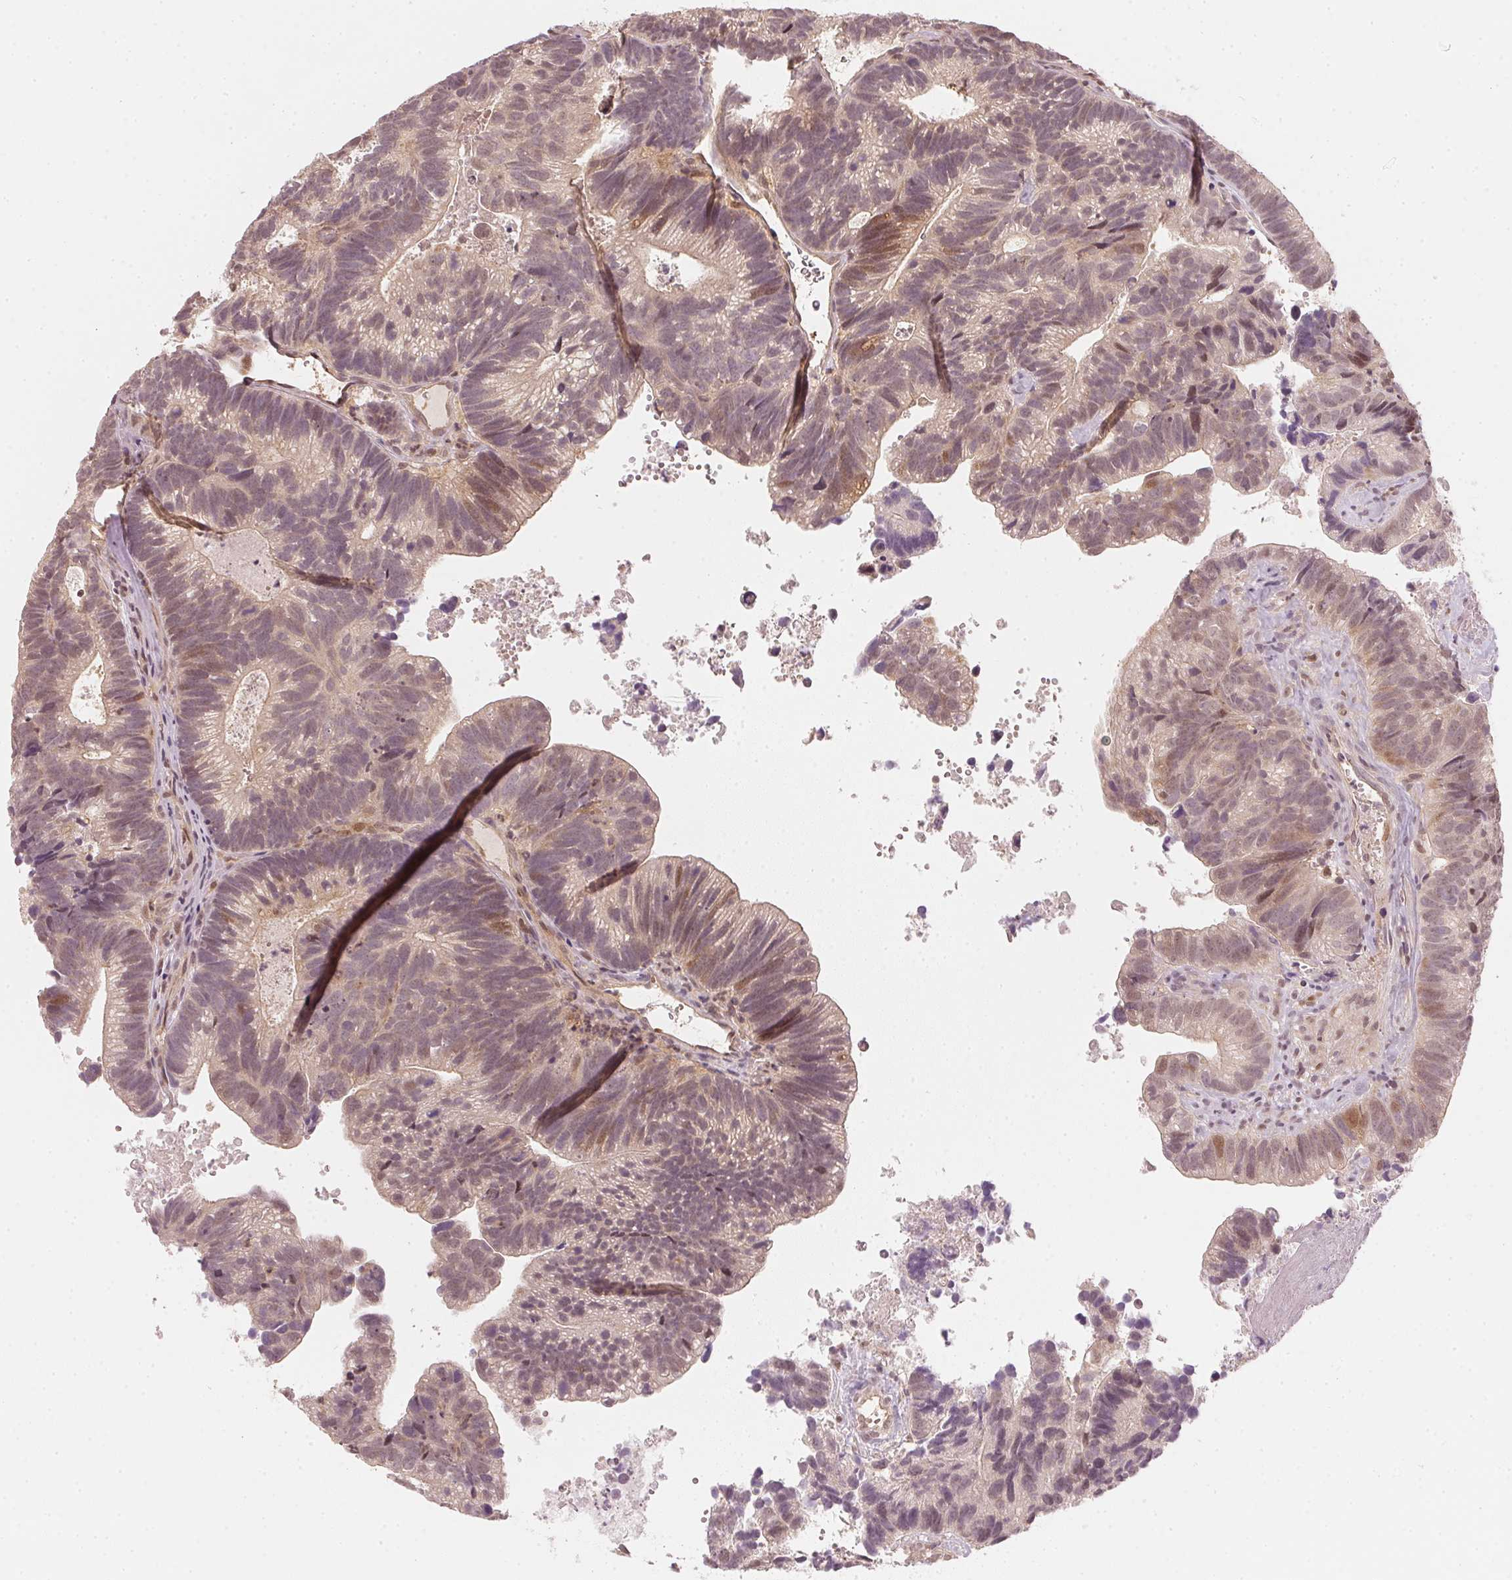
{"staining": {"intensity": "moderate", "quantity": "25%-75%", "location": "cytoplasmic/membranous,nuclear"}, "tissue": "head and neck cancer", "cell_type": "Tumor cells", "image_type": "cancer", "snomed": [{"axis": "morphology", "description": "Adenocarcinoma, NOS"}, {"axis": "topography", "description": "Head-Neck"}], "caption": "Head and neck adenocarcinoma stained for a protein (brown) shows moderate cytoplasmic/membranous and nuclear positive expression in approximately 25%-75% of tumor cells.", "gene": "UBE2L3", "patient": {"sex": "male", "age": 62}}